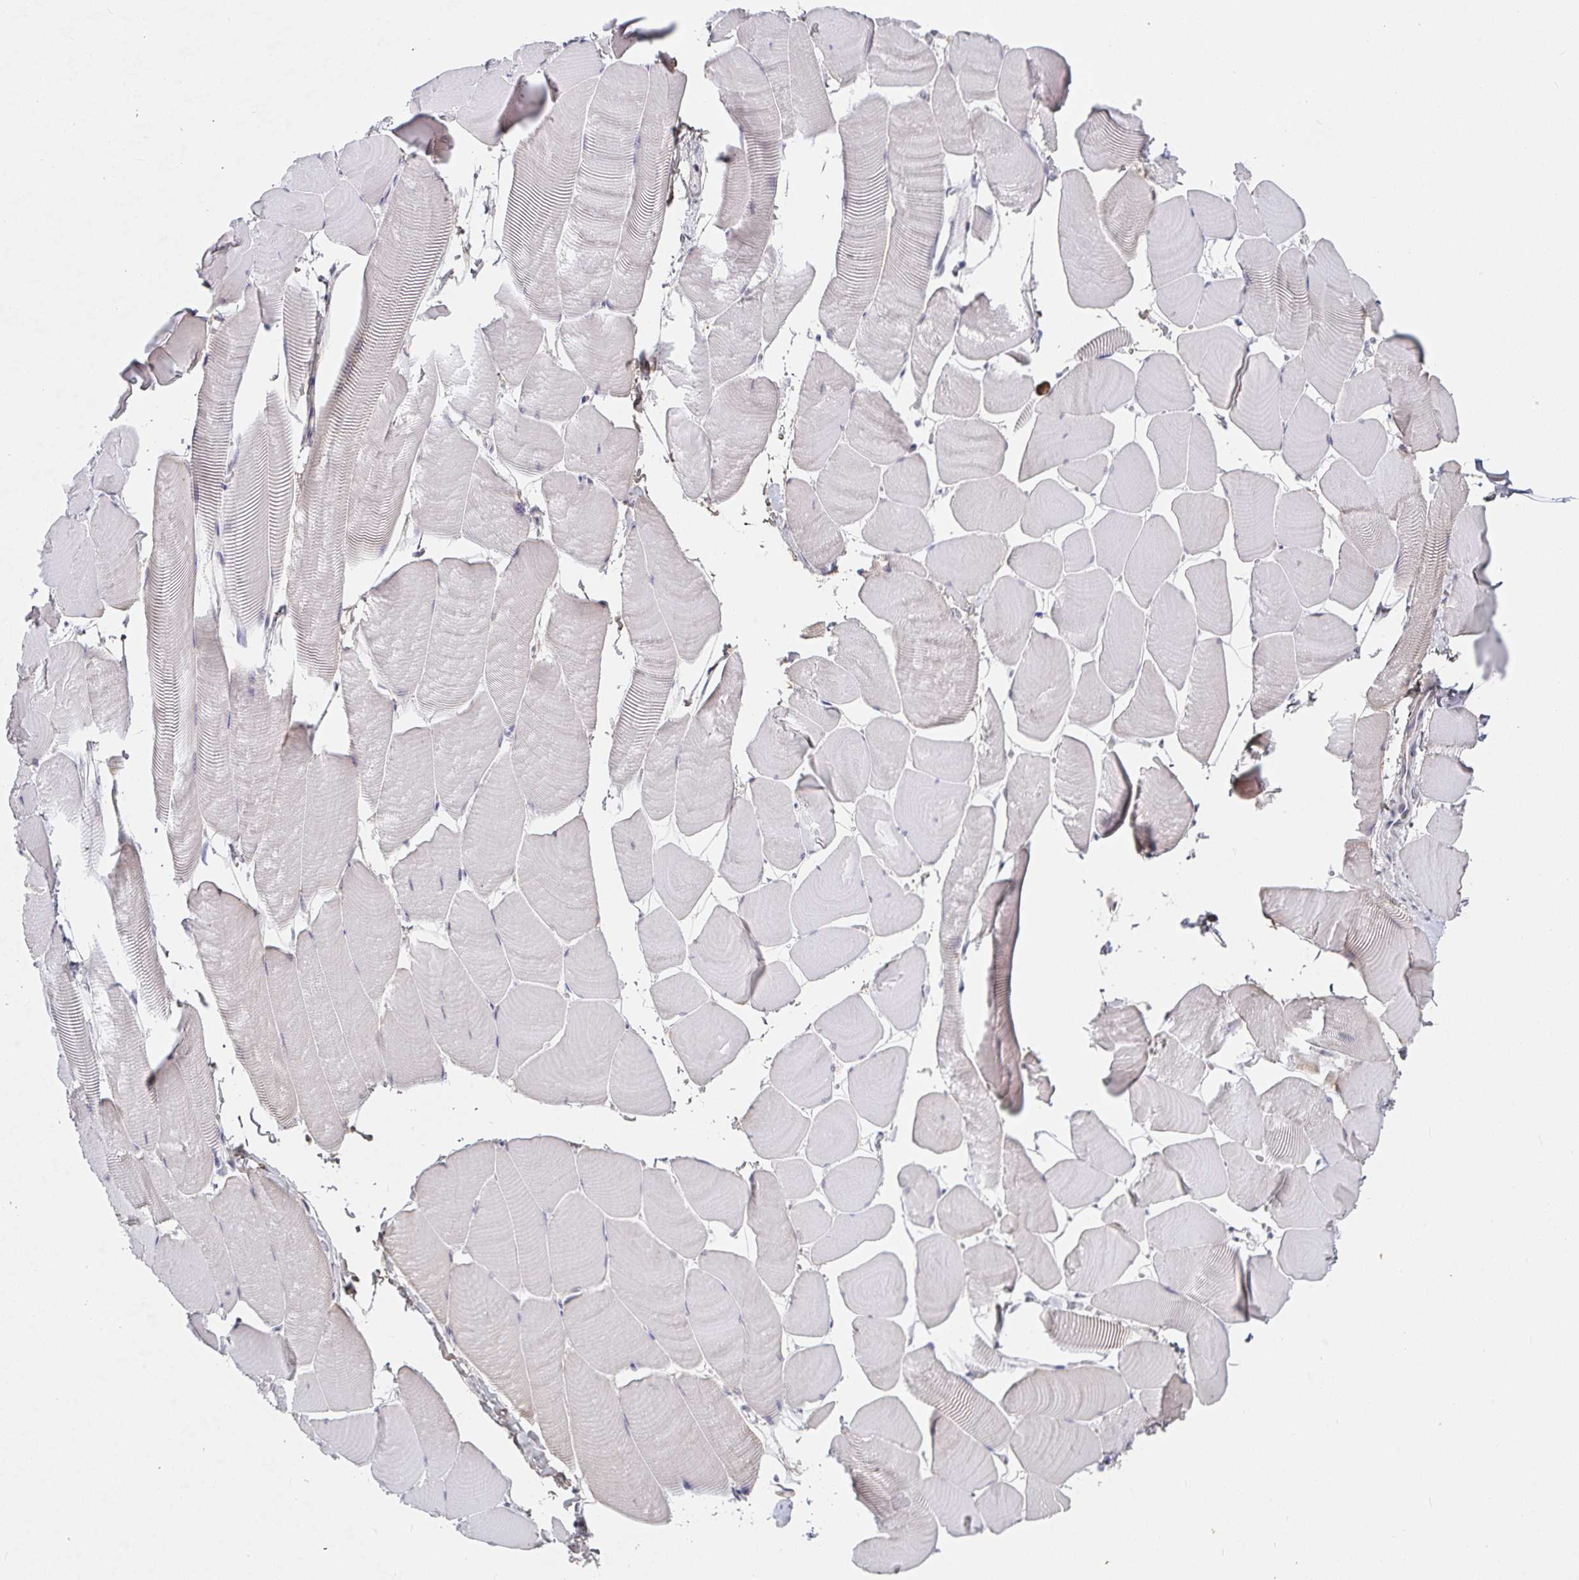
{"staining": {"intensity": "negative", "quantity": "none", "location": "none"}, "tissue": "skeletal muscle", "cell_type": "Myocytes", "image_type": "normal", "snomed": [{"axis": "morphology", "description": "Normal tissue, NOS"}, {"axis": "topography", "description": "Skeletal muscle"}], "caption": "Immunohistochemistry (IHC) of normal human skeletal muscle displays no staining in myocytes.", "gene": "RCOR1", "patient": {"sex": "male", "age": 25}}